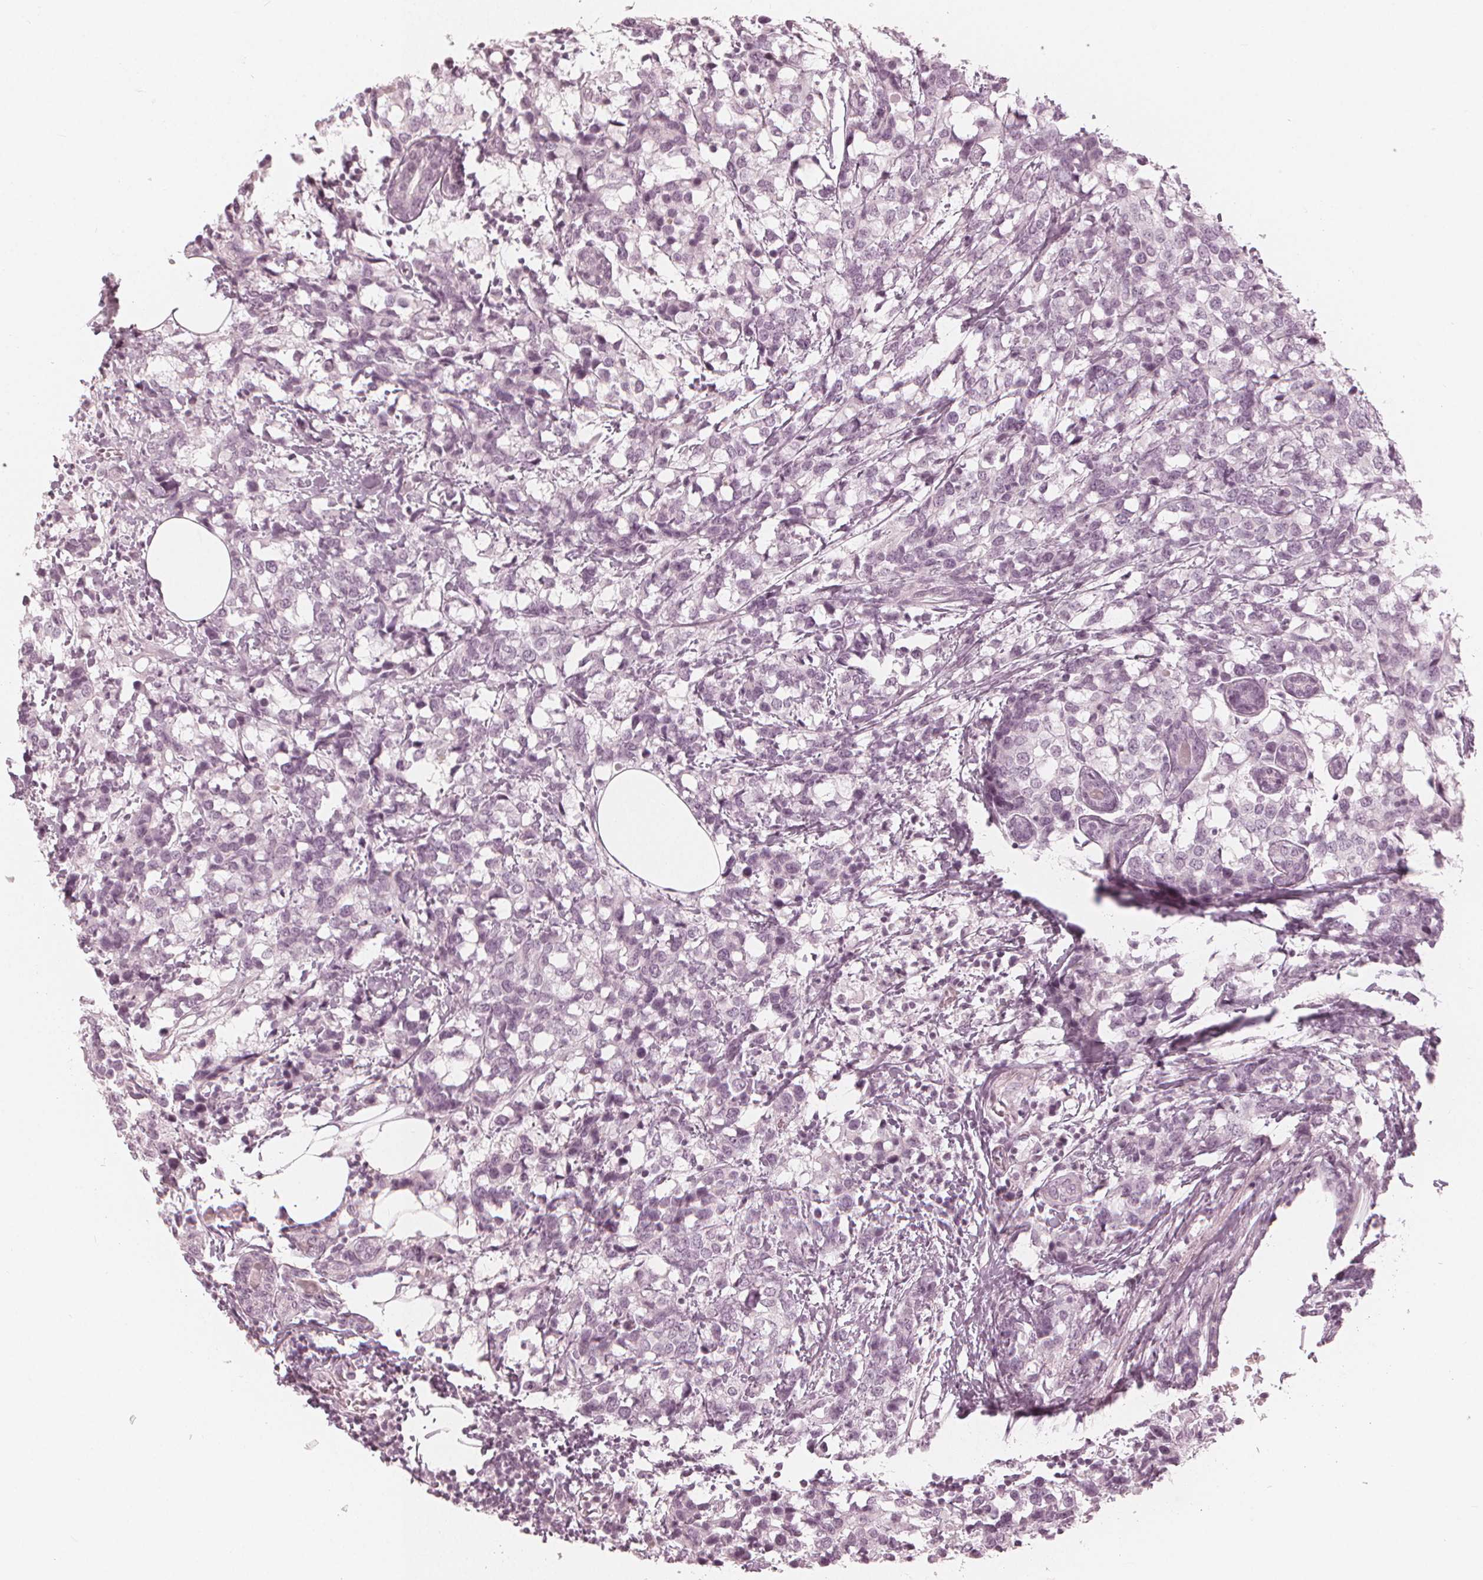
{"staining": {"intensity": "negative", "quantity": "none", "location": "none"}, "tissue": "breast cancer", "cell_type": "Tumor cells", "image_type": "cancer", "snomed": [{"axis": "morphology", "description": "Lobular carcinoma"}, {"axis": "topography", "description": "Breast"}], "caption": "Immunohistochemistry (IHC) of breast lobular carcinoma displays no positivity in tumor cells.", "gene": "PAEP", "patient": {"sex": "female", "age": 59}}